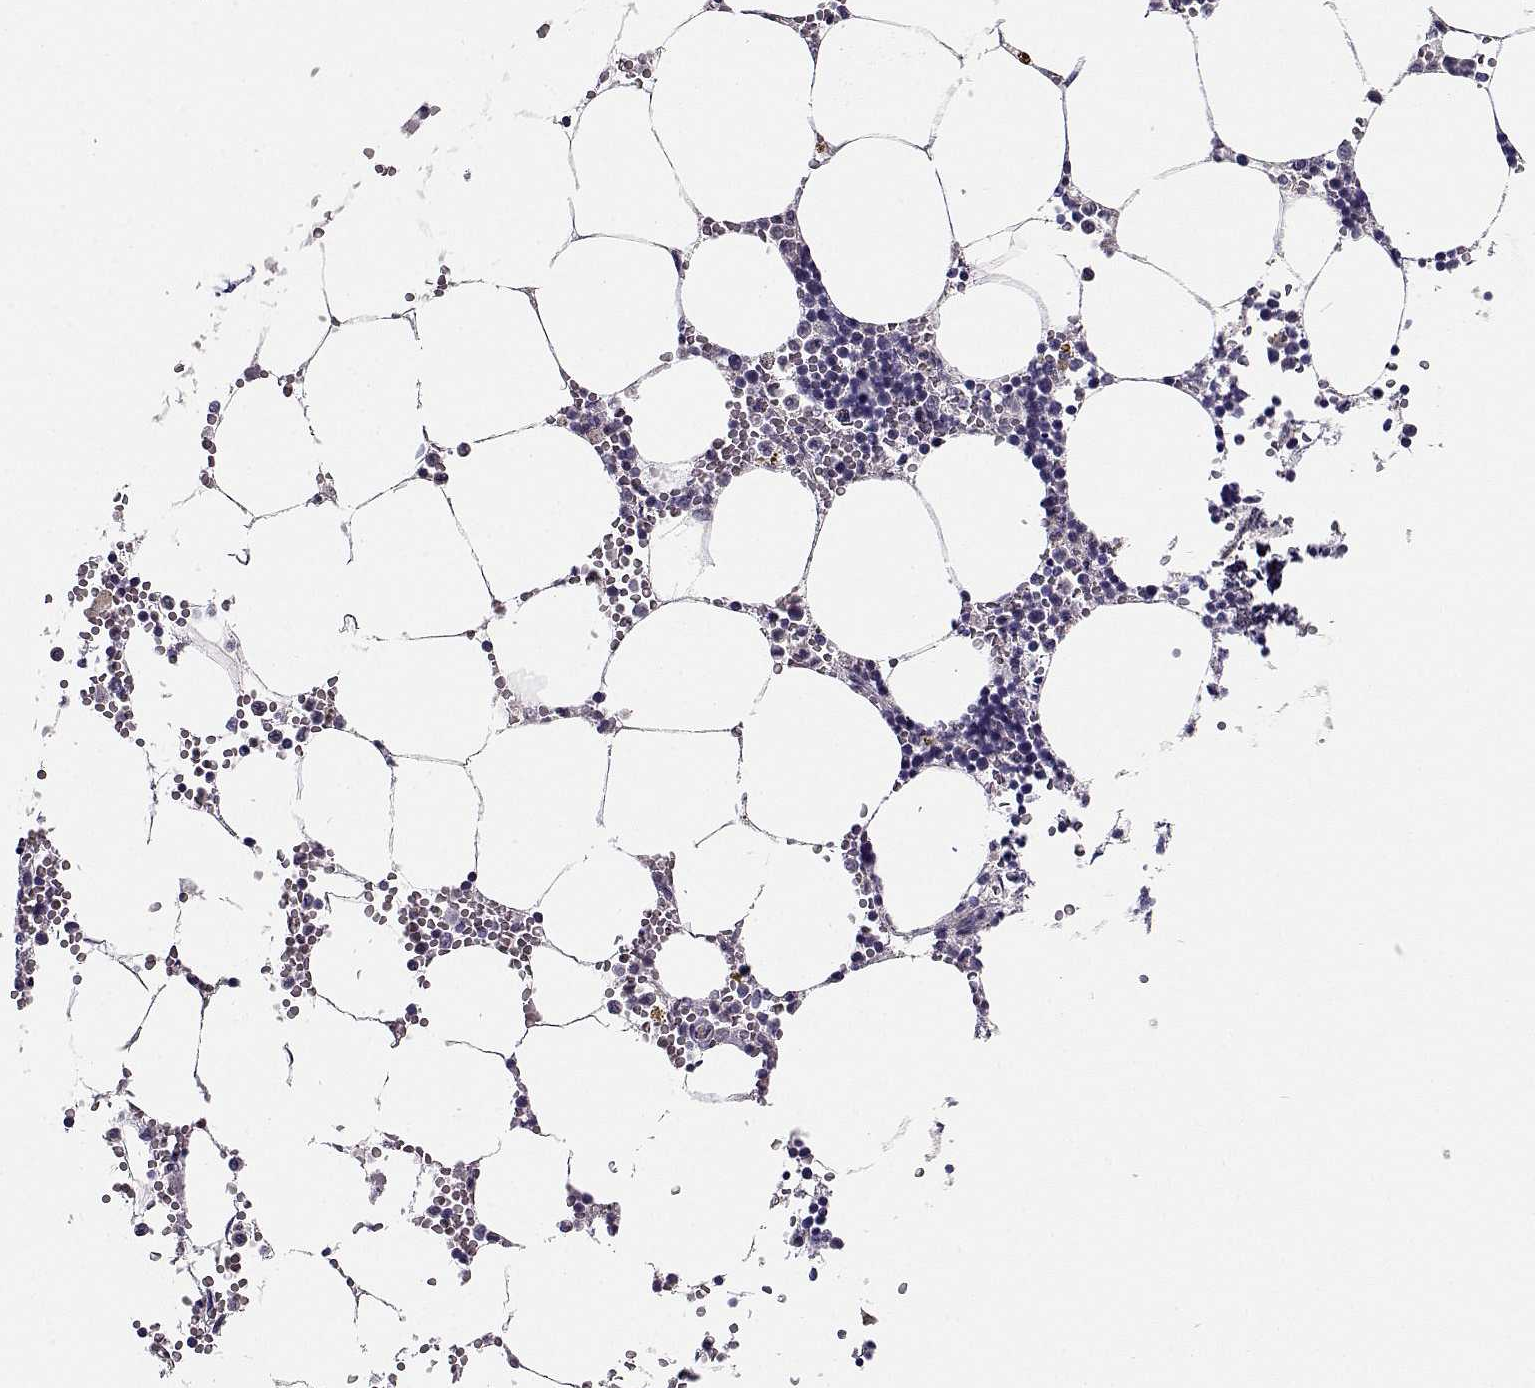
{"staining": {"intensity": "negative", "quantity": "none", "location": "none"}, "tissue": "bone marrow", "cell_type": "Hematopoietic cells", "image_type": "normal", "snomed": [{"axis": "morphology", "description": "Normal tissue, NOS"}, {"axis": "topography", "description": "Bone marrow"}], "caption": "IHC histopathology image of benign bone marrow stained for a protein (brown), which exhibits no positivity in hematopoietic cells. Nuclei are stained in blue.", "gene": "TMEM145", "patient": {"sex": "male", "age": 54}}